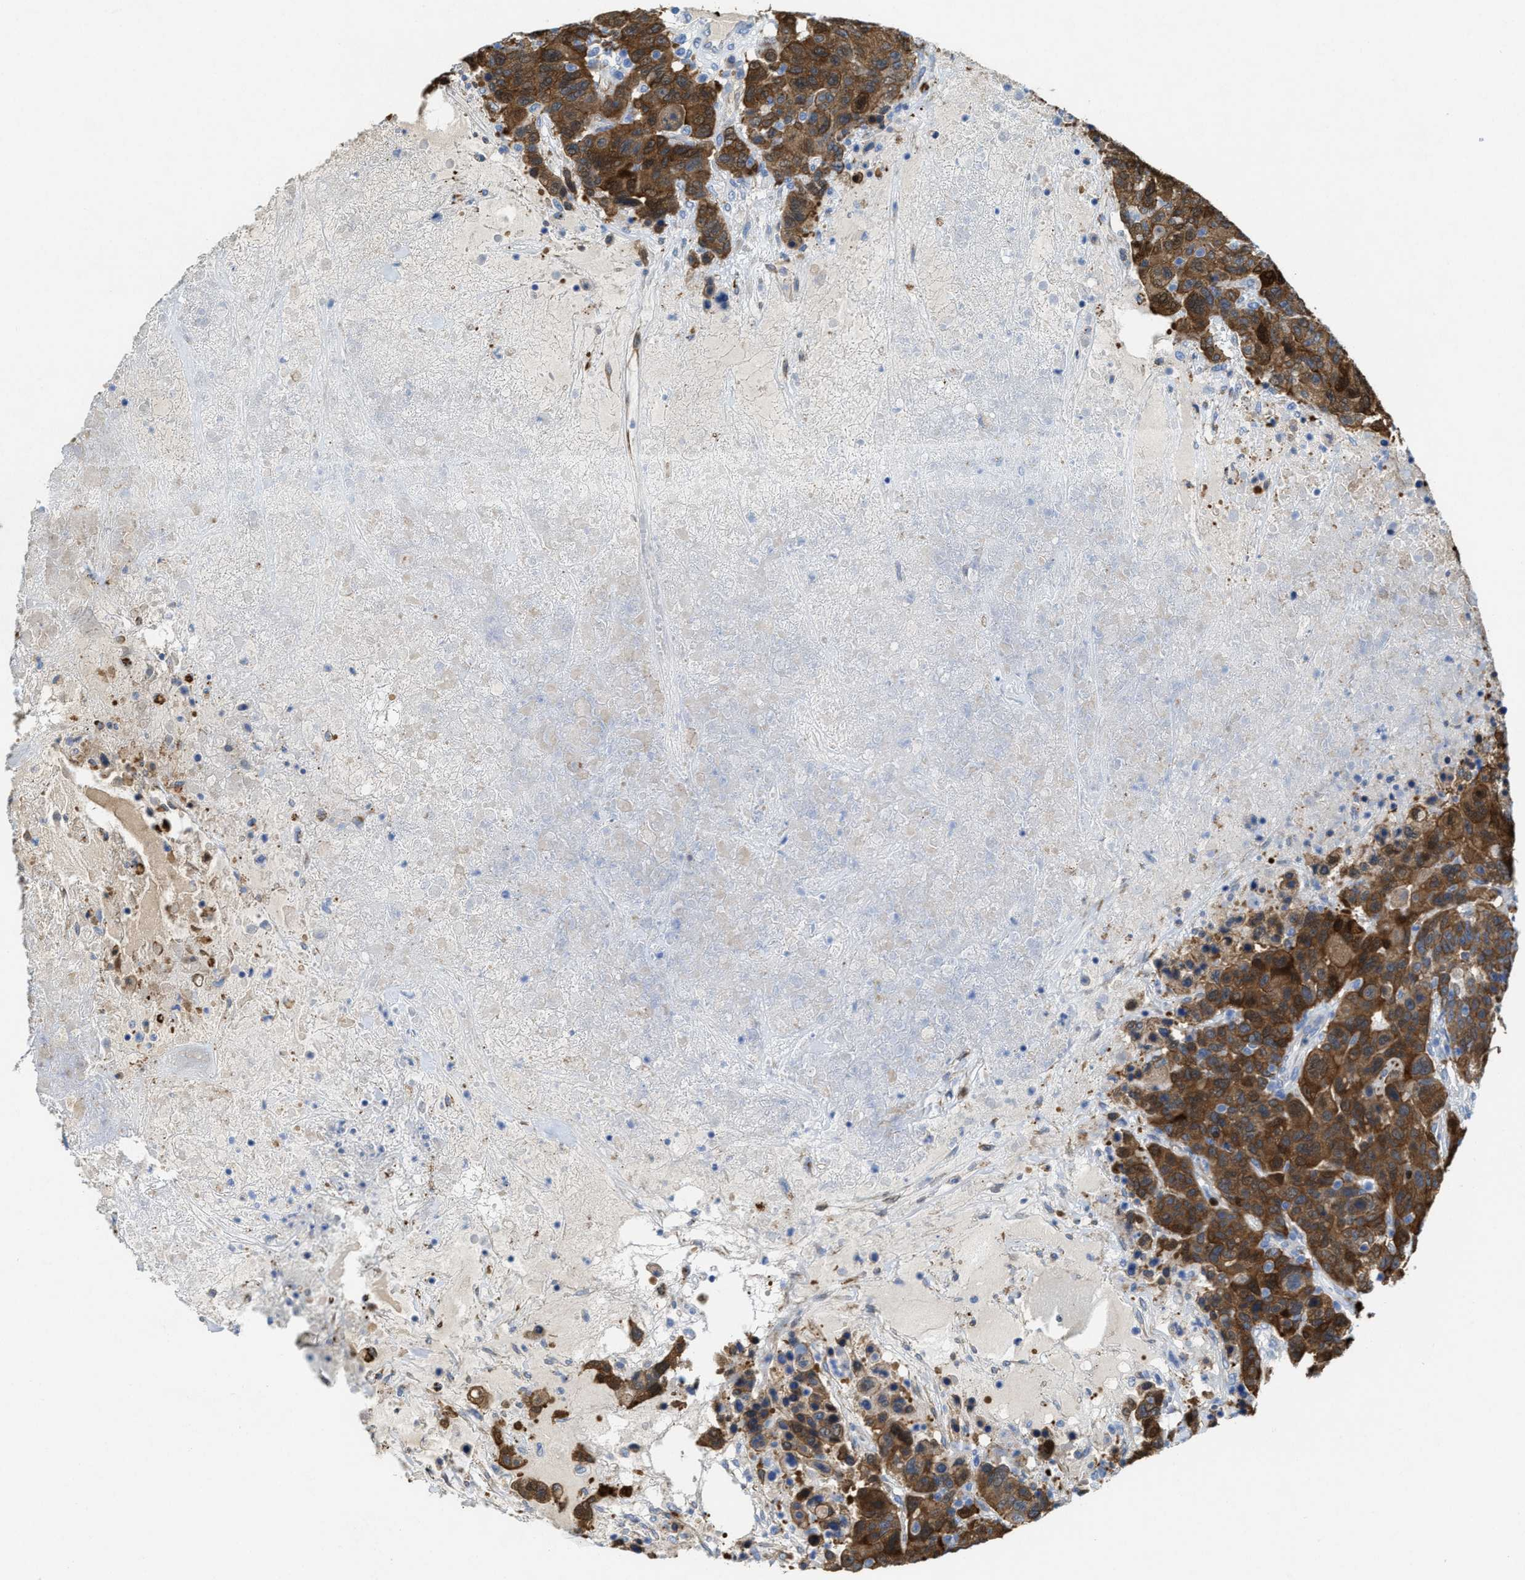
{"staining": {"intensity": "strong", "quantity": ">75%", "location": "cytoplasmic/membranous"}, "tissue": "breast cancer", "cell_type": "Tumor cells", "image_type": "cancer", "snomed": [{"axis": "morphology", "description": "Duct carcinoma"}, {"axis": "topography", "description": "Breast"}], "caption": "Immunohistochemical staining of breast cancer (infiltrating ductal carcinoma) demonstrates strong cytoplasmic/membranous protein positivity in approximately >75% of tumor cells. Ihc stains the protein in brown and the nuclei are stained blue.", "gene": "ASS1", "patient": {"sex": "female", "age": 37}}